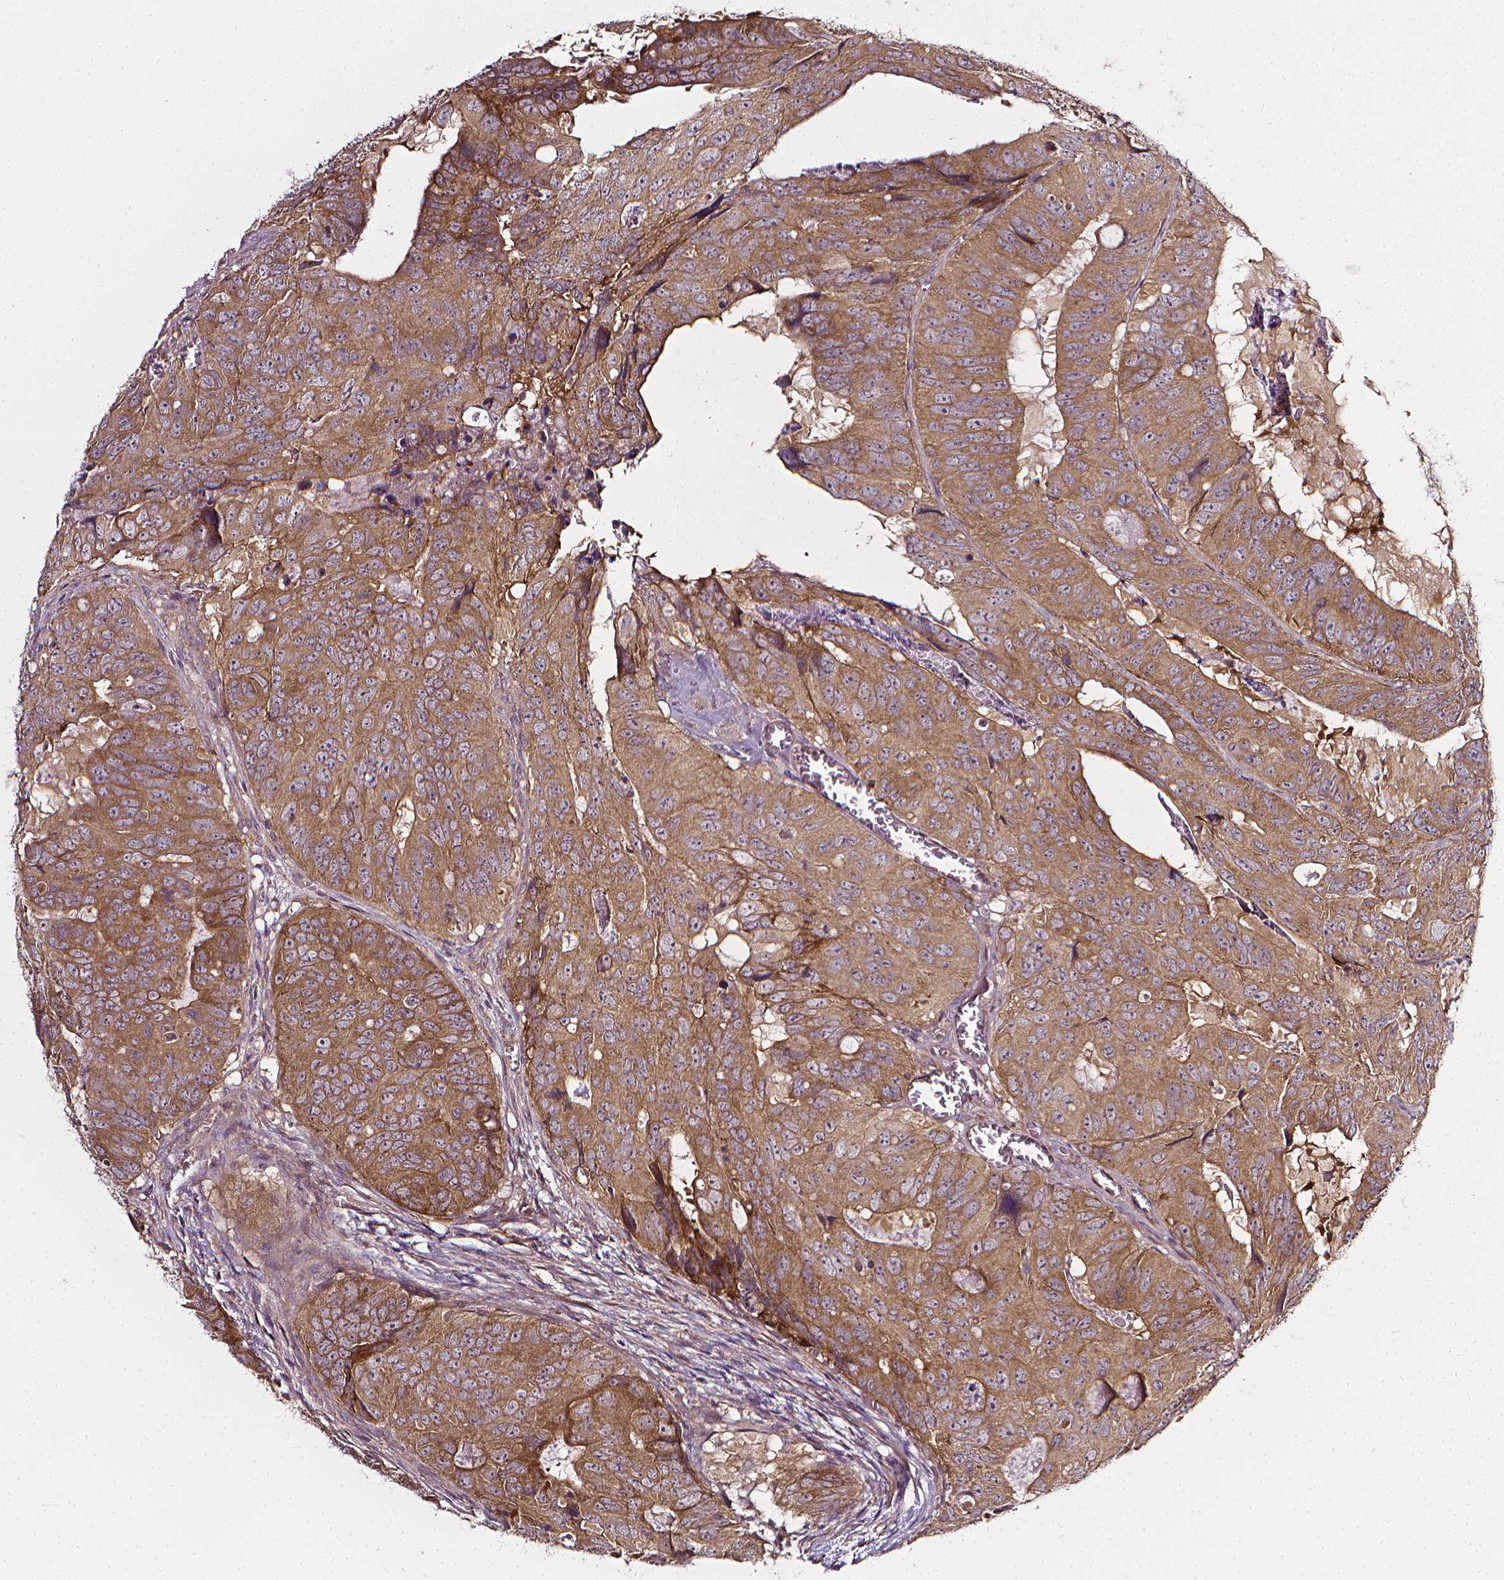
{"staining": {"intensity": "moderate", "quantity": ">75%", "location": "cytoplasmic/membranous"}, "tissue": "colorectal cancer", "cell_type": "Tumor cells", "image_type": "cancer", "snomed": [{"axis": "morphology", "description": "Adenocarcinoma, NOS"}, {"axis": "topography", "description": "Colon"}], "caption": "Moderate cytoplasmic/membranous protein expression is identified in about >75% of tumor cells in colorectal adenocarcinoma.", "gene": "PRAG1", "patient": {"sex": "male", "age": 79}}